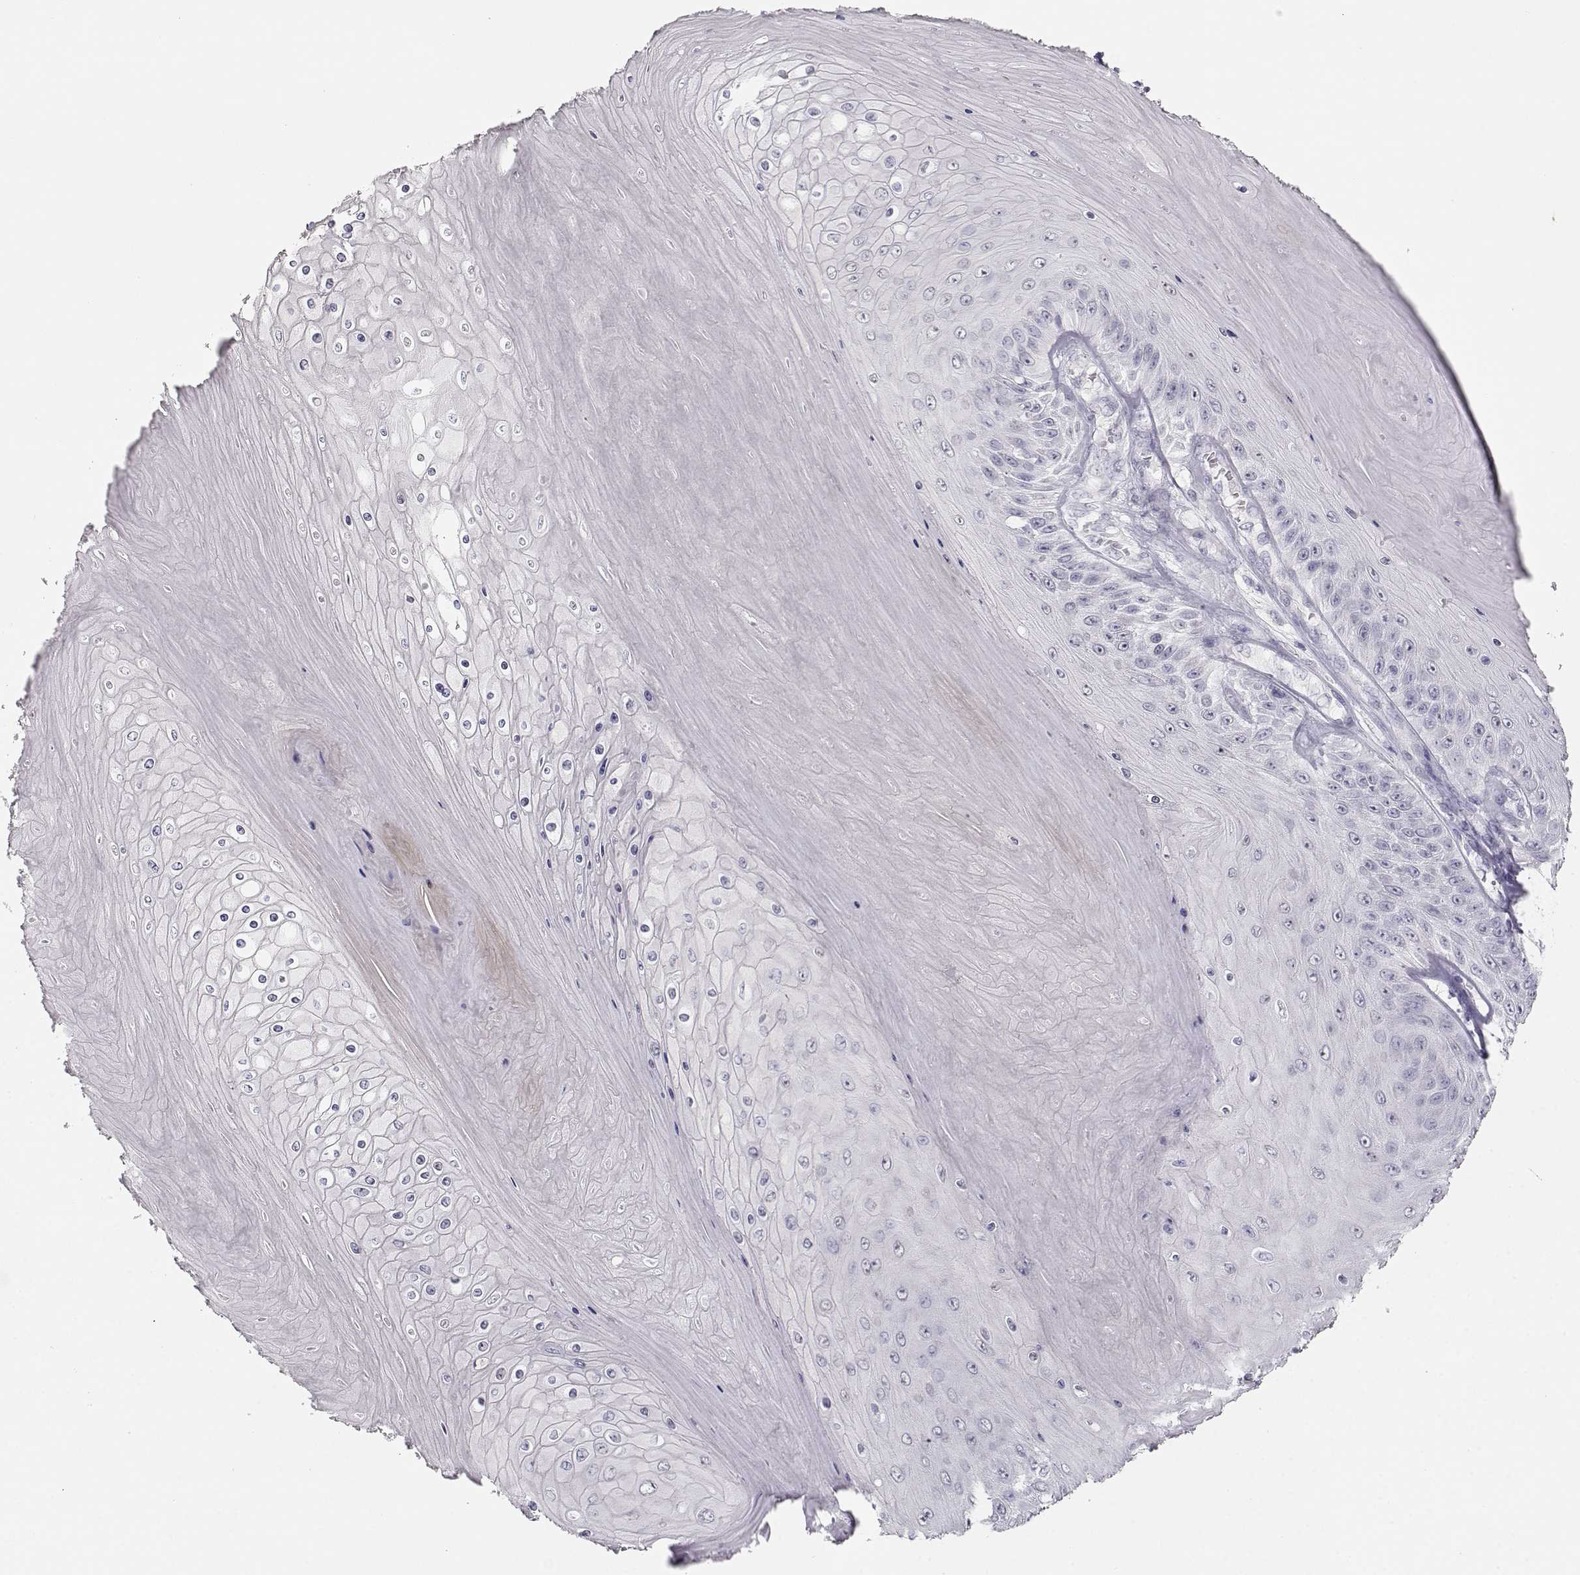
{"staining": {"intensity": "negative", "quantity": "none", "location": "none"}, "tissue": "skin cancer", "cell_type": "Tumor cells", "image_type": "cancer", "snomed": [{"axis": "morphology", "description": "Squamous cell carcinoma, NOS"}, {"axis": "topography", "description": "Skin"}], "caption": "Human squamous cell carcinoma (skin) stained for a protein using immunohistochemistry (IHC) exhibits no staining in tumor cells.", "gene": "TKTL1", "patient": {"sex": "male", "age": 62}}